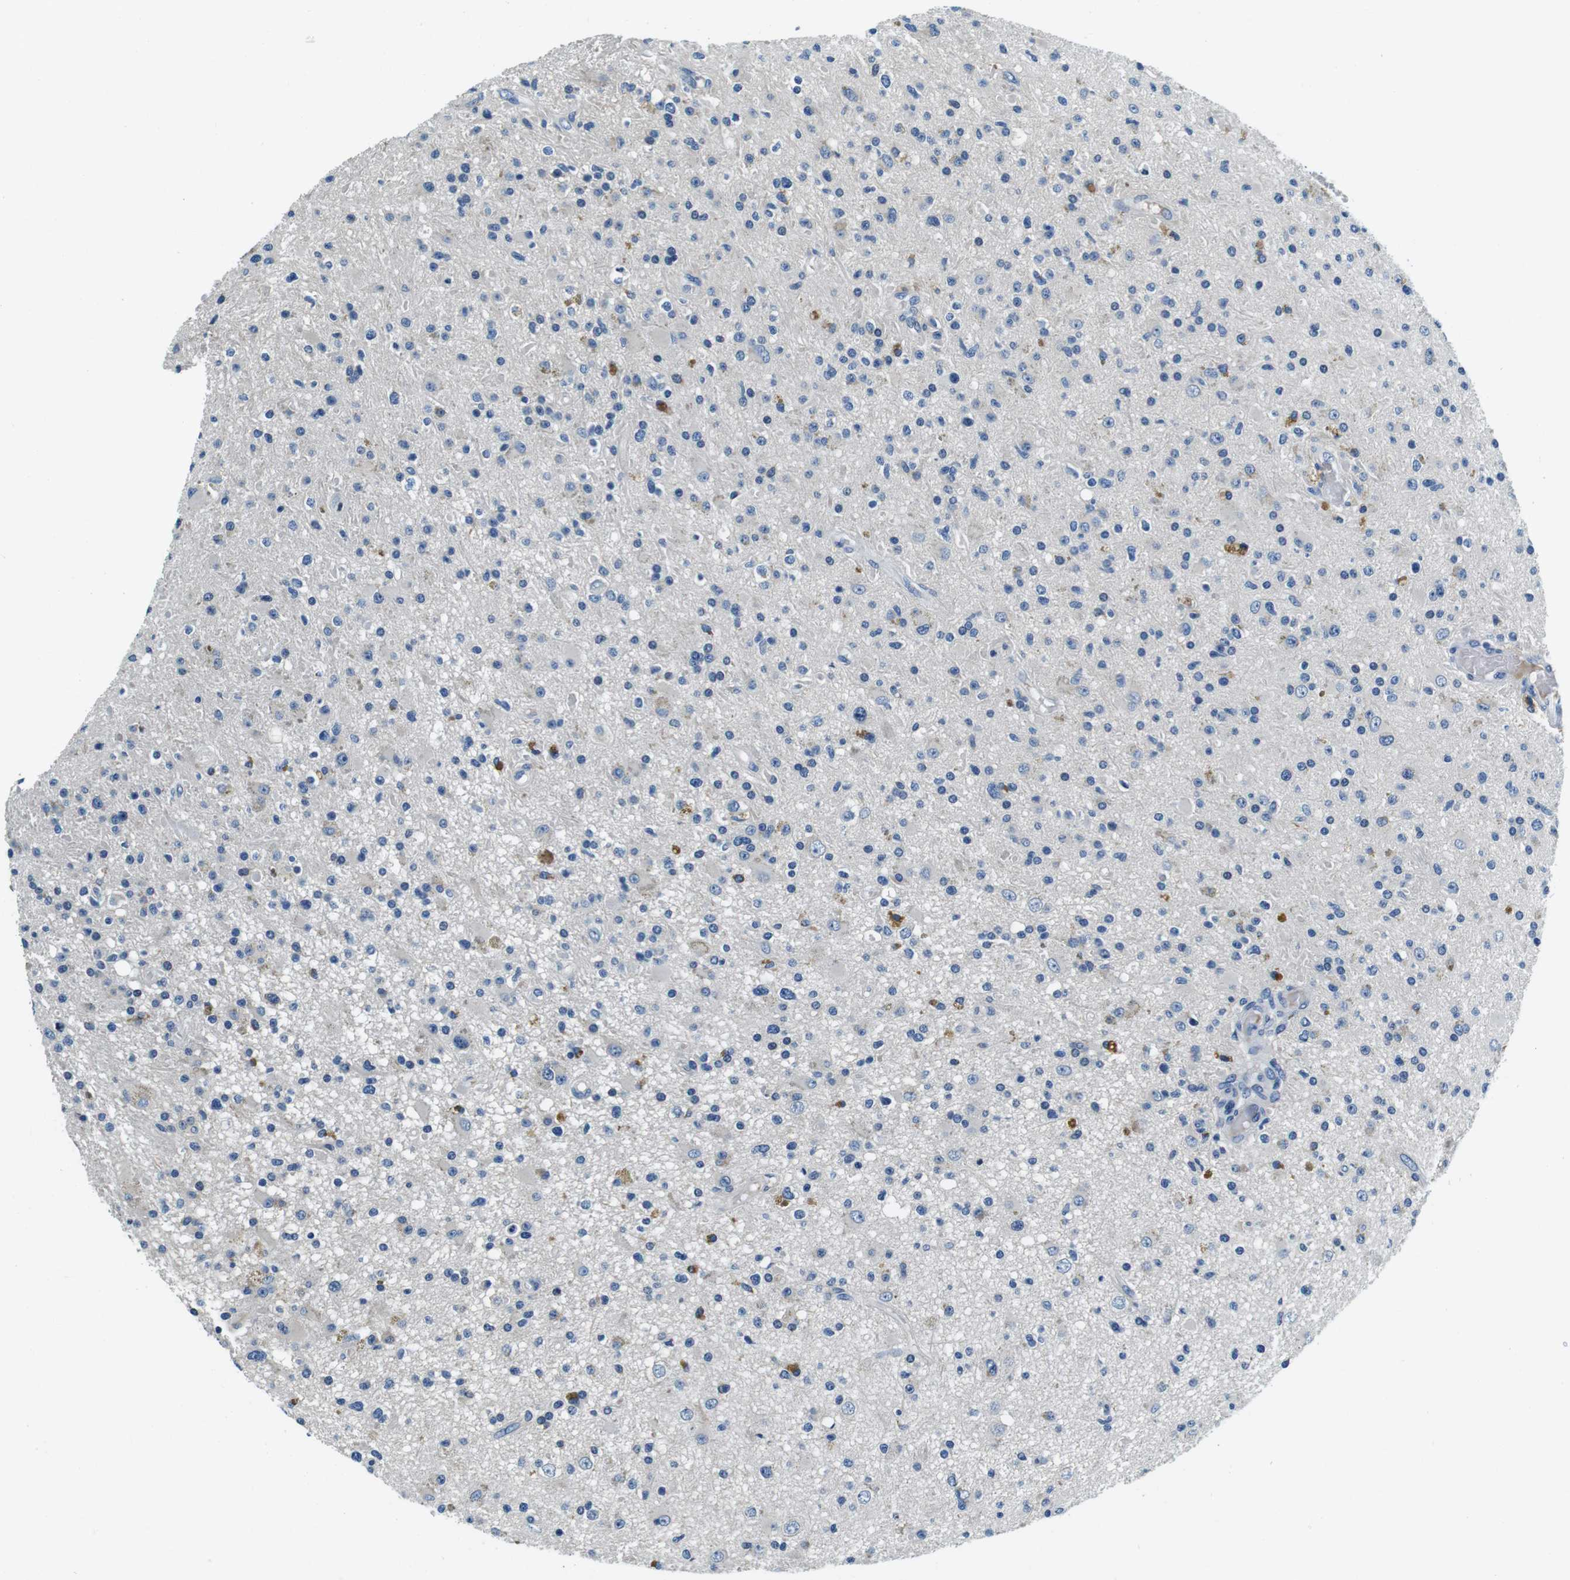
{"staining": {"intensity": "moderate", "quantity": "<25%", "location": "cytoplasmic/membranous"}, "tissue": "glioma", "cell_type": "Tumor cells", "image_type": "cancer", "snomed": [{"axis": "morphology", "description": "Glioma, malignant, High grade"}, {"axis": "topography", "description": "Brain"}], "caption": "Immunohistochemical staining of glioma displays moderate cytoplasmic/membranous protein staining in approximately <25% of tumor cells. (DAB (3,3'-diaminobenzidine) IHC with brightfield microscopy, high magnification).", "gene": "KCNJ5", "patient": {"sex": "male", "age": 33}}